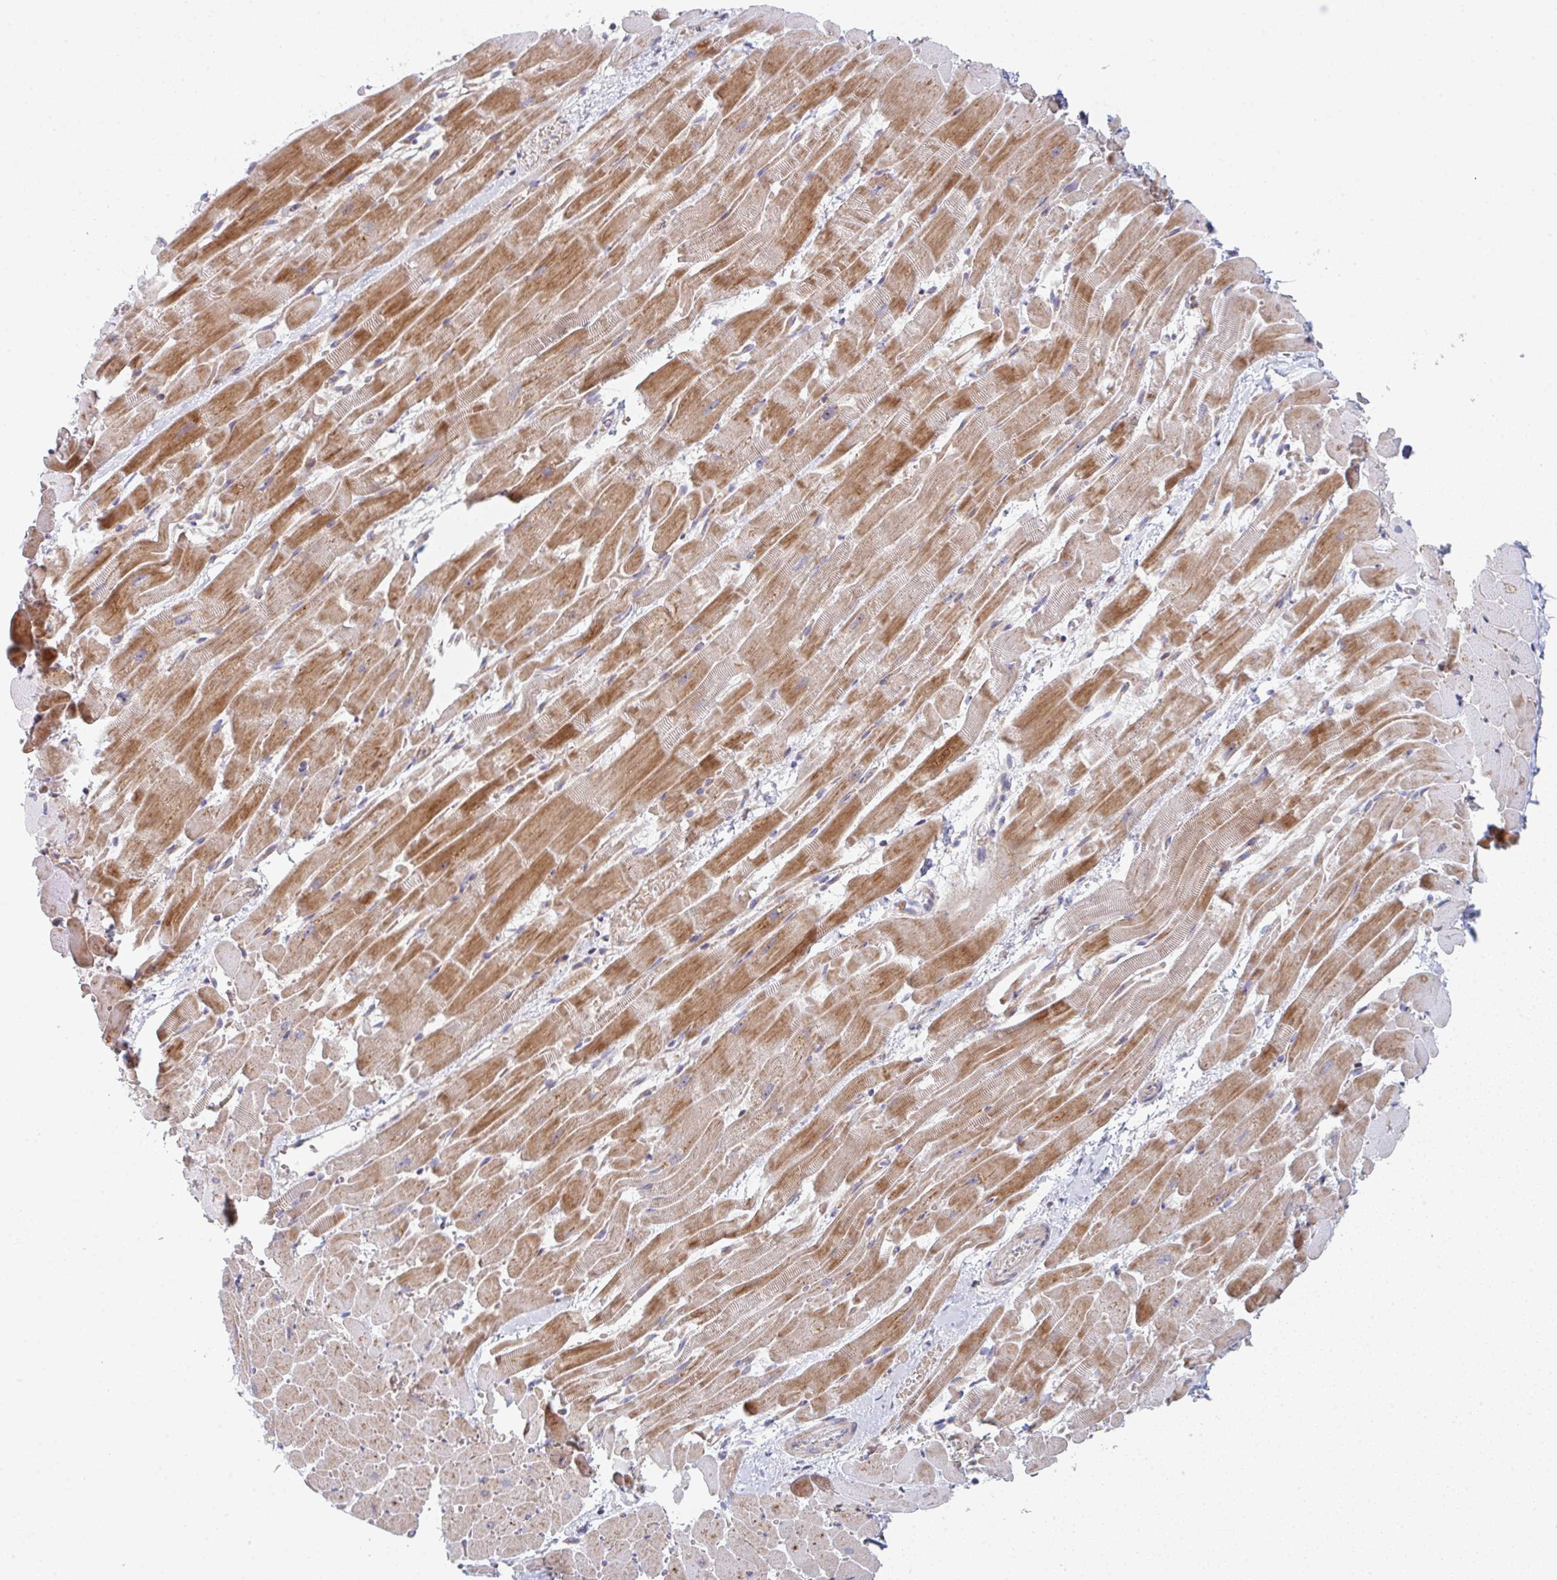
{"staining": {"intensity": "moderate", "quantity": "25%-75%", "location": "cytoplasmic/membranous"}, "tissue": "heart muscle", "cell_type": "Cardiomyocytes", "image_type": "normal", "snomed": [{"axis": "morphology", "description": "Normal tissue, NOS"}, {"axis": "topography", "description": "Heart"}], "caption": "Immunohistochemistry image of benign heart muscle: heart muscle stained using immunohistochemistry (IHC) reveals medium levels of moderate protein expression localized specifically in the cytoplasmic/membranous of cardiomyocytes, appearing as a cytoplasmic/membranous brown color.", "gene": "ZNF644", "patient": {"sex": "male", "age": 37}}